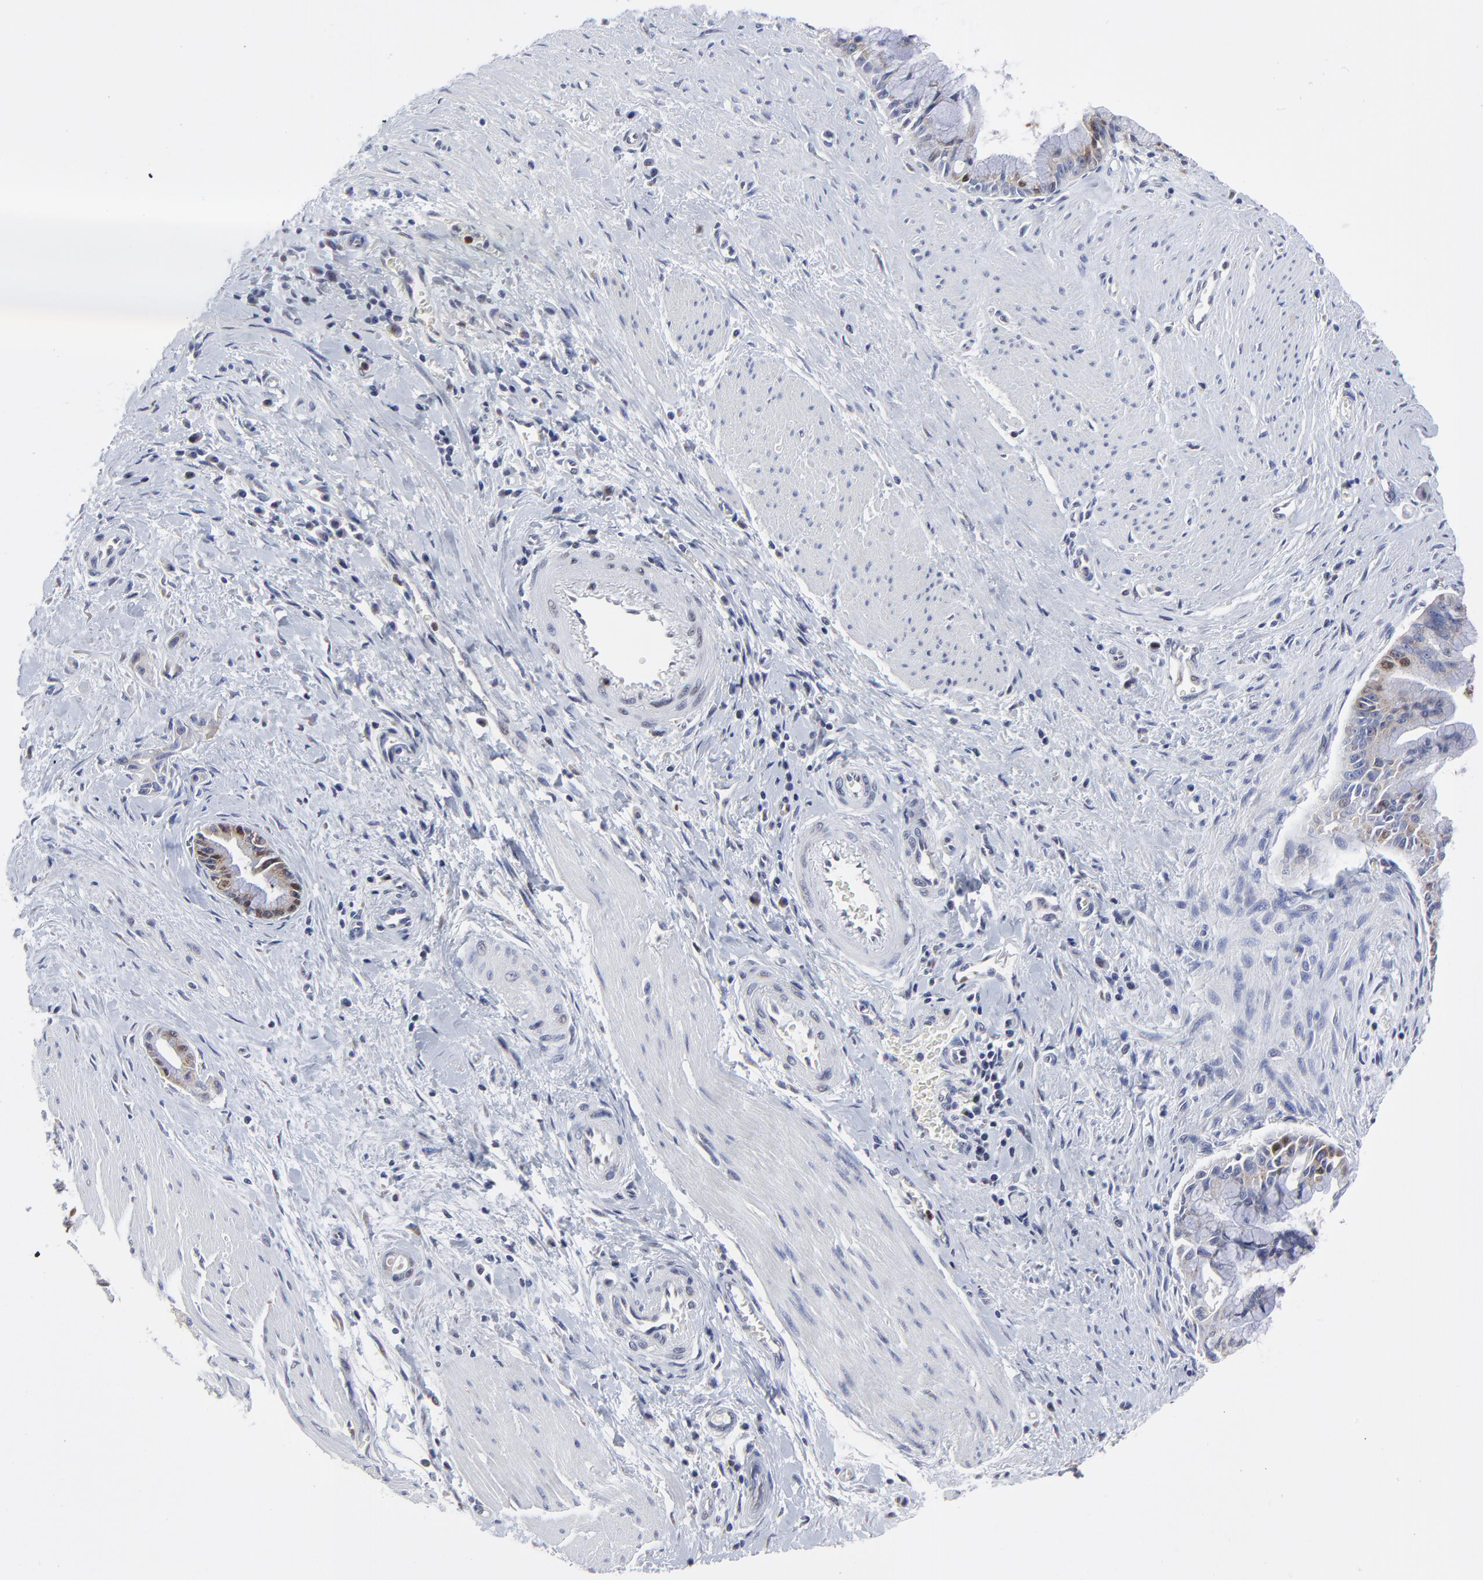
{"staining": {"intensity": "weak", "quantity": "<25%", "location": "nuclear"}, "tissue": "pancreatic cancer", "cell_type": "Tumor cells", "image_type": "cancer", "snomed": [{"axis": "morphology", "description": "Adenocarcinoma, NOS"}, {"axis": "topography", "description": "Pancreas"}], "caption": "Immunohistochemical staining of human adenocarcinoma (pancreatic) shows no significant expression in tumor cells. Nuclei are stained in blue.", "gene": "NCAPH", "patient": {"sex": "male", "age": 59}}